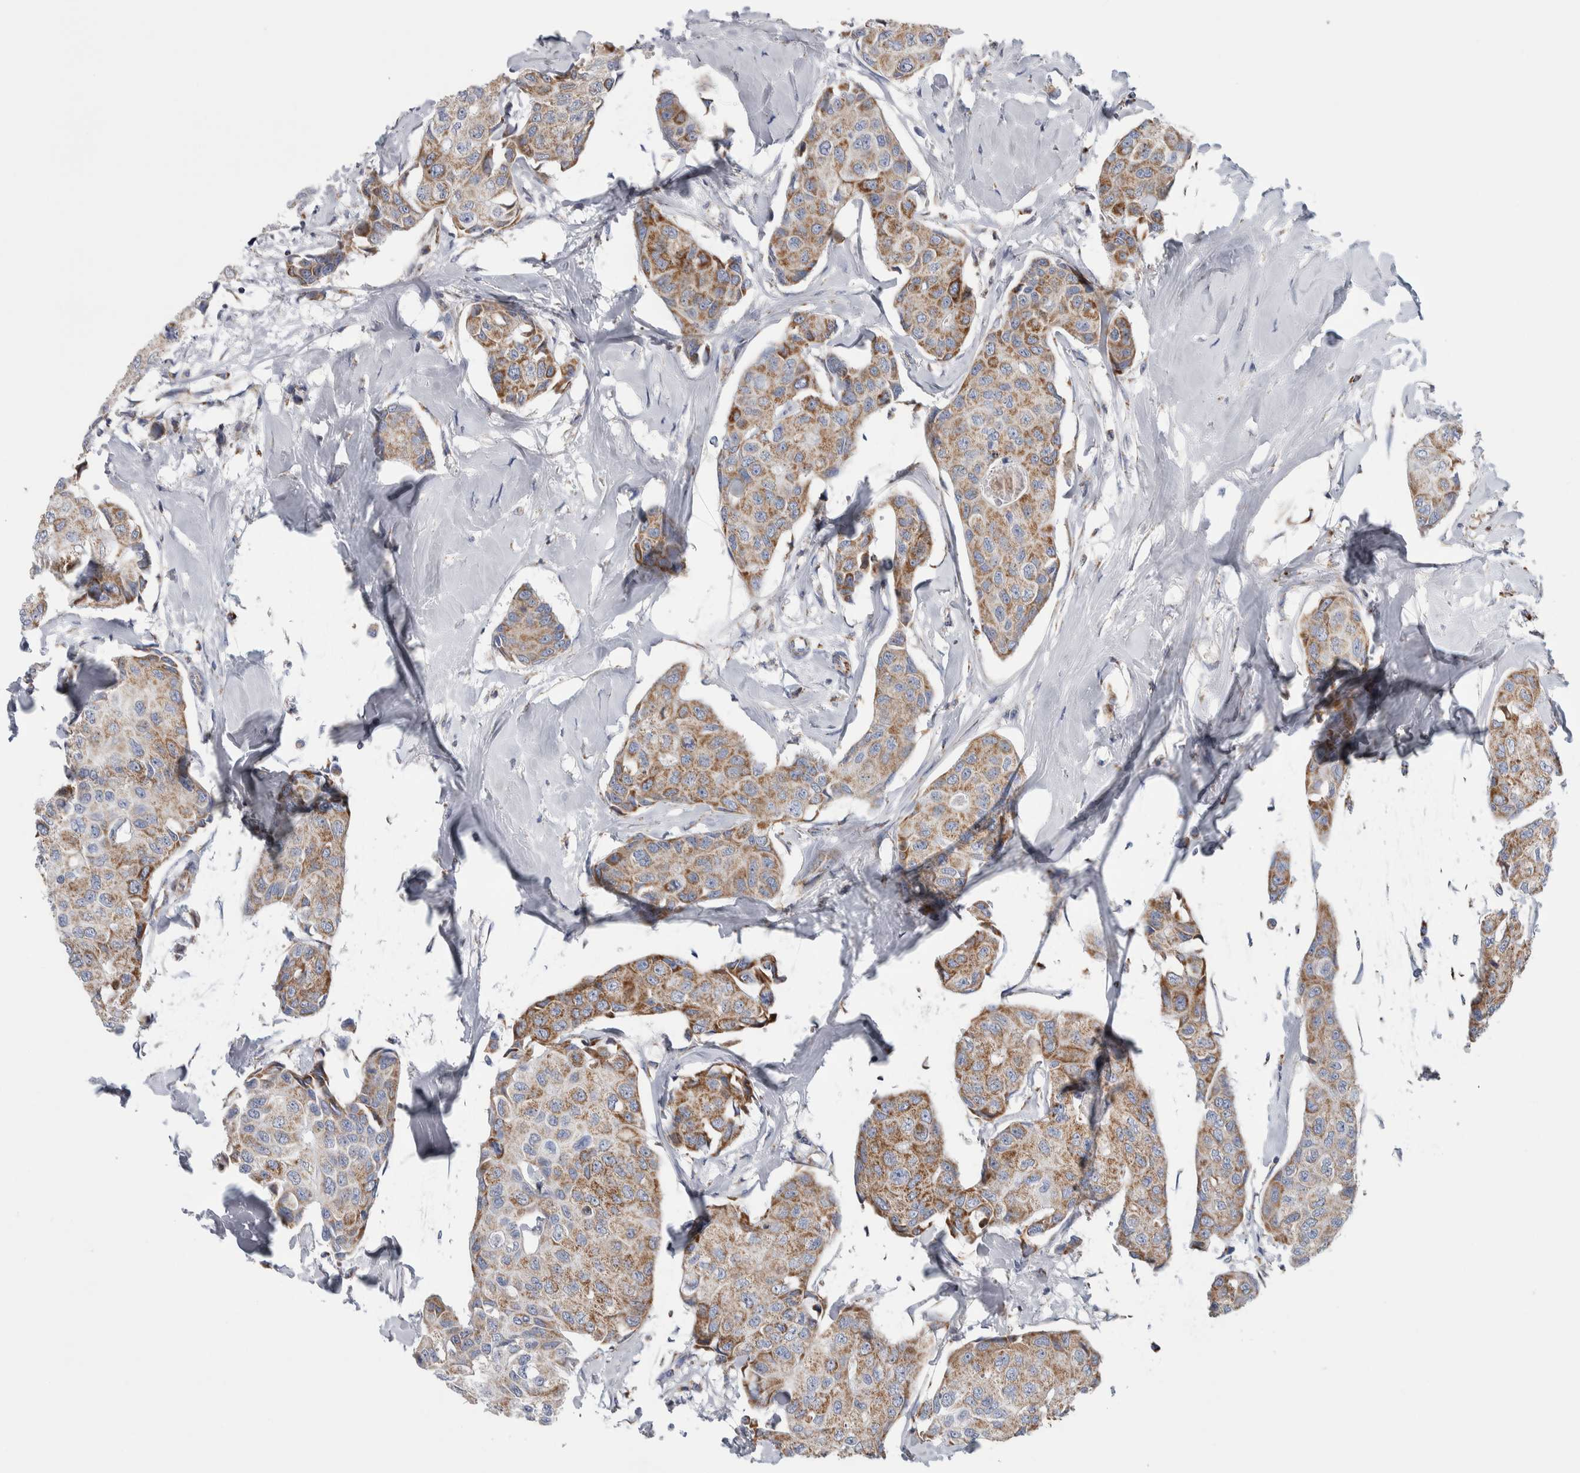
{"staining": {"intensity": "moderate", "quantity": ">75%", "location": "cytoplasmic/membranous"}, "tissue": "breast cancer", "cell_type": "Tumor cells", "image_type": "cancer", "snomed": [{"axis": "morphology", "description": "Duct carcinoma"}, {"axis": "topography", "description": "Breast"}], "caption": "DAB immunohistochemical staining of invasive ductal carcinoma (breast) demonstrates moderate cytoplasmic/membranous protein expression in approximately >75% of tumor cells.", "gene": "ETFA", "patient": {"sex": "female", "age": 80}}